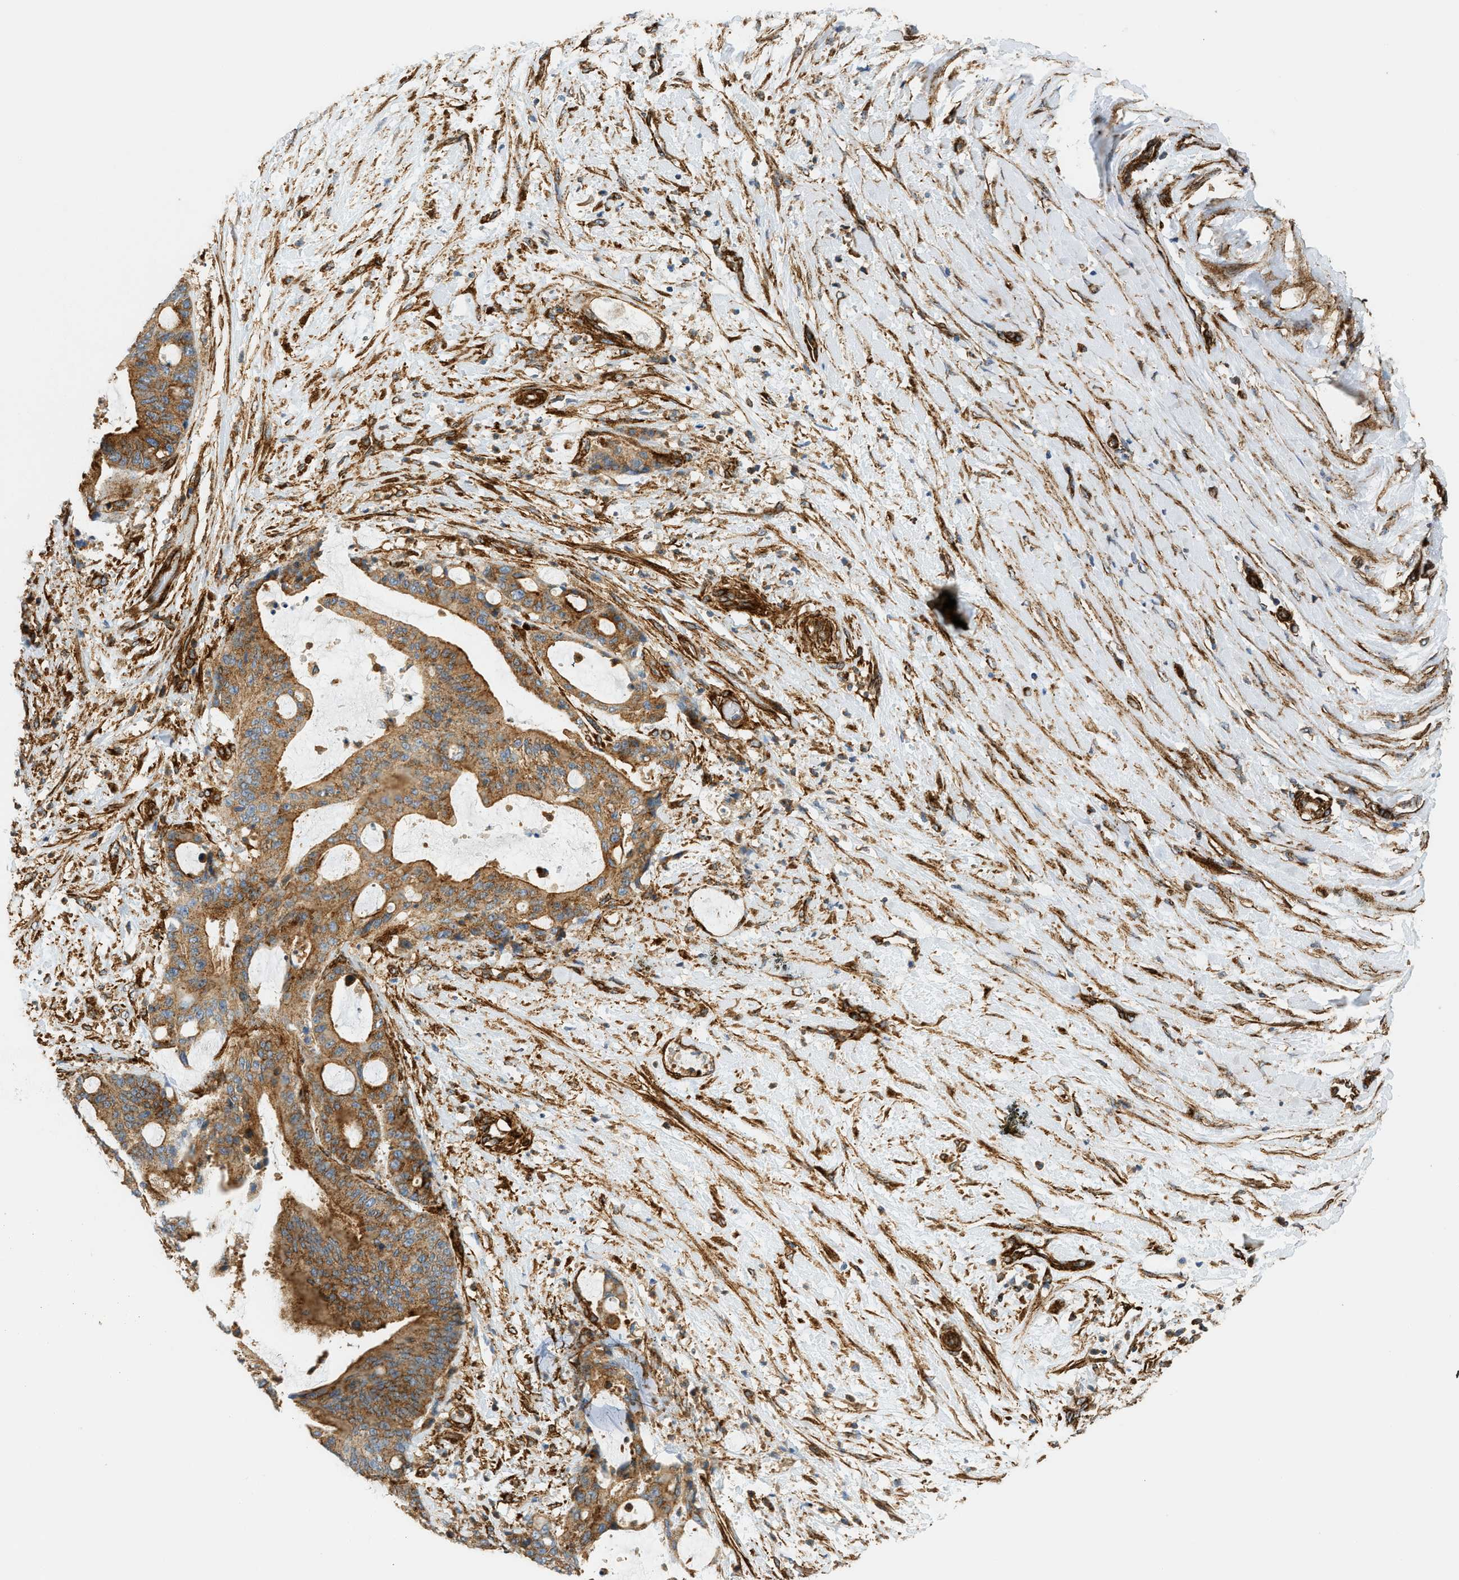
{"staining": {"intensity": "moderate", "quantity": ">75%", "location": "cytoplasmic/membranous"}, "tissue": "liver cancer", "cell_type": "Tumor cells", "image_type": "cancer", "snomed": [{"axis": "morphology", "description": "Normal tissue, NOS"}, {"axis": "morphology", "description": "Cholangiocarcinoma"}, {"axis": "topography", "description": "Liver"}, {"axis": "topography", "description": "Peripheral nerve tissue"}], "caption": "About >75% of tumor cells in liver cancer (cholangiocarcinoma) demonstrate moderate cytoplasmic/membranous protein staining as visualized by brown immunohistochemical staining.", "gene": "HIP1", "patient": {"sex": "female", "age": 73}}